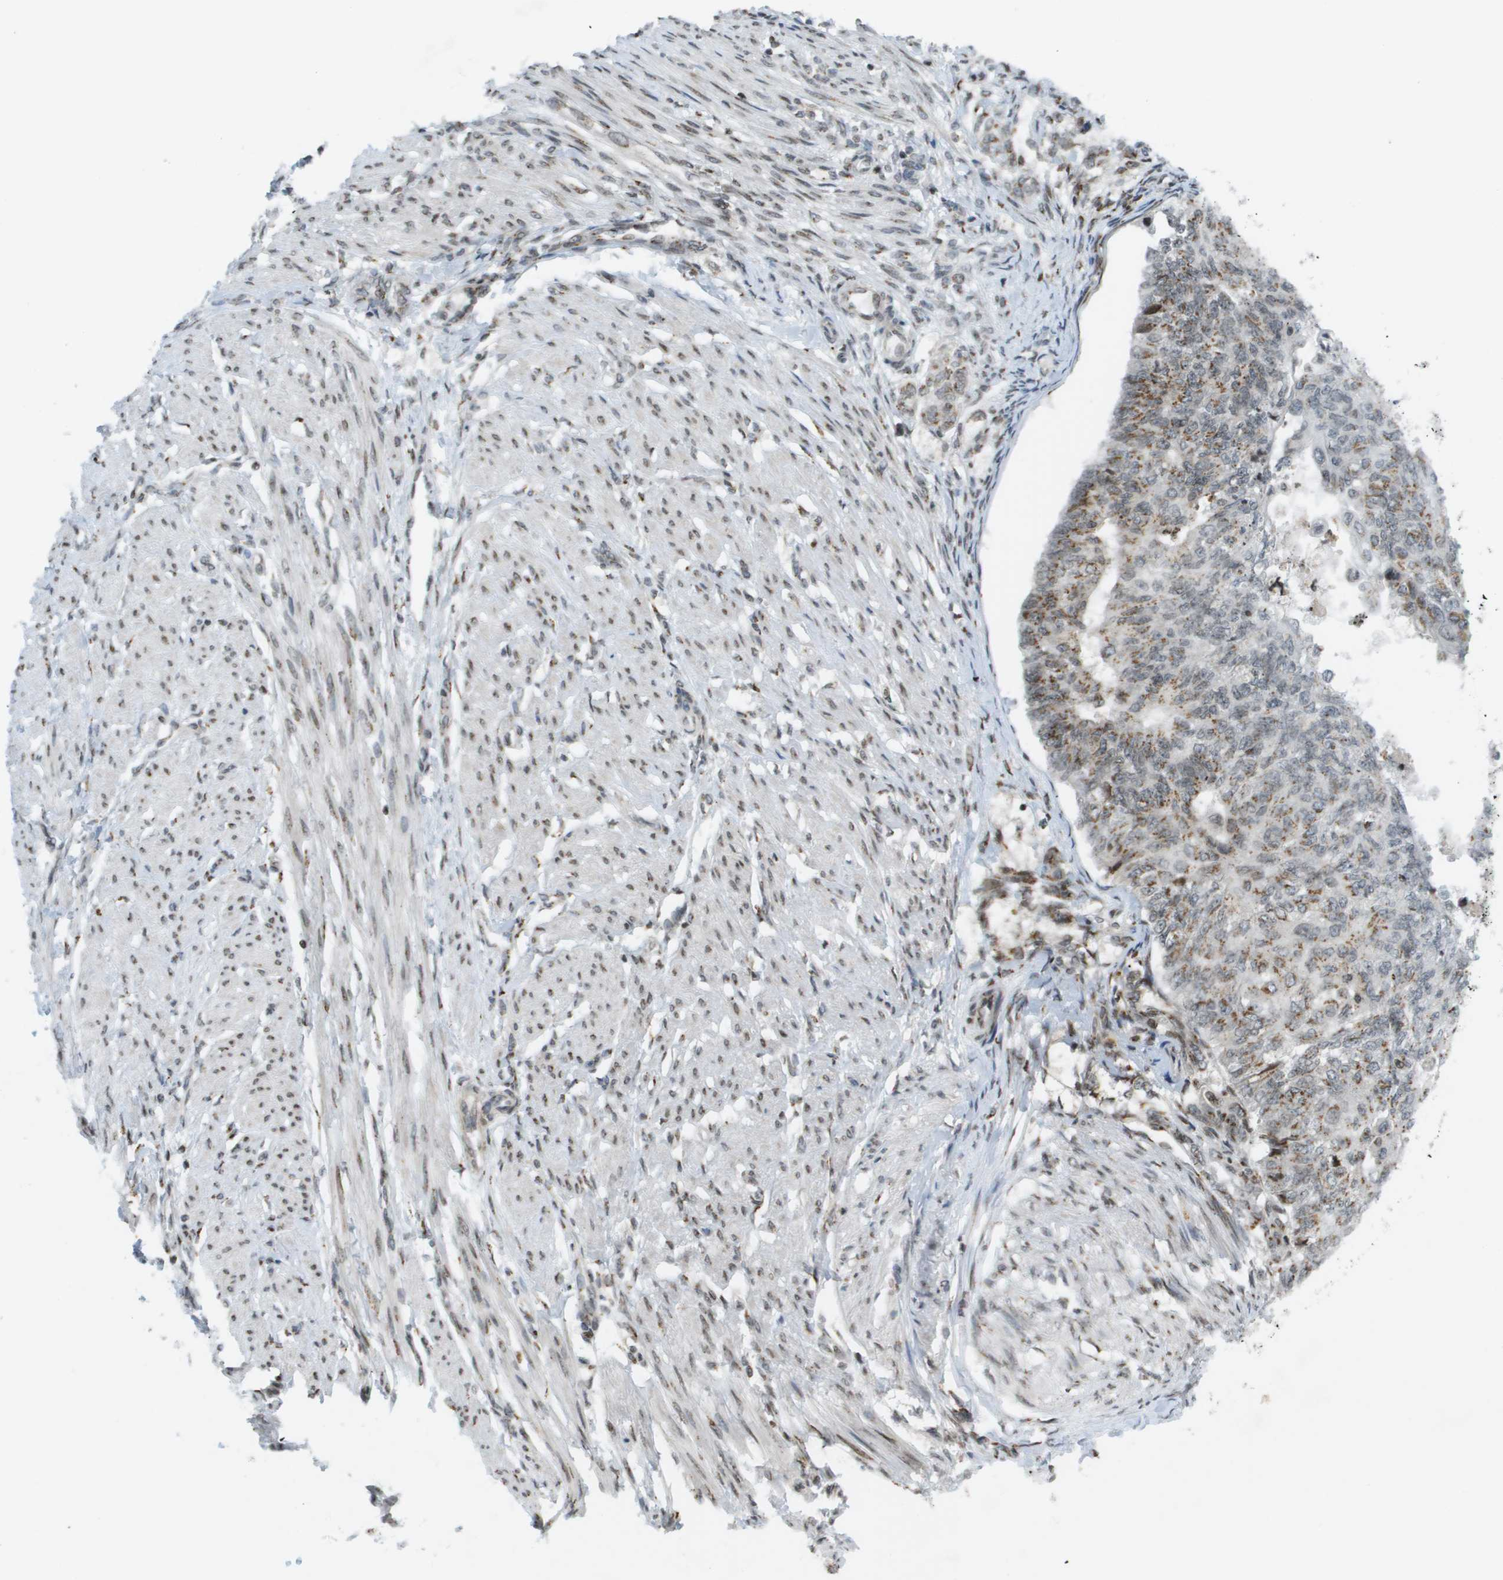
{"staining": {"intensity": "moderate", "quantity": ">75%", "location": "cytoplasmic/membranous"}, "tissue": "endometrial cancer", "cell_type": "Tumor cells", "image_type": "cancer", "snomed": [{"axis": "morphology", "description": "Adenocarcinoma, NOS"}, {"axis": "topography", "description": "Endometrium"}], "caption": "Endometrial cancer tissue reveals moderate cytoplasmic/membranous expression in about >75% of tumor cells (DAB IHC, brown staining for protein, blue staining for nuclei).", "gene": "EVC", "patient": {"sex": "female", "age": 32}}